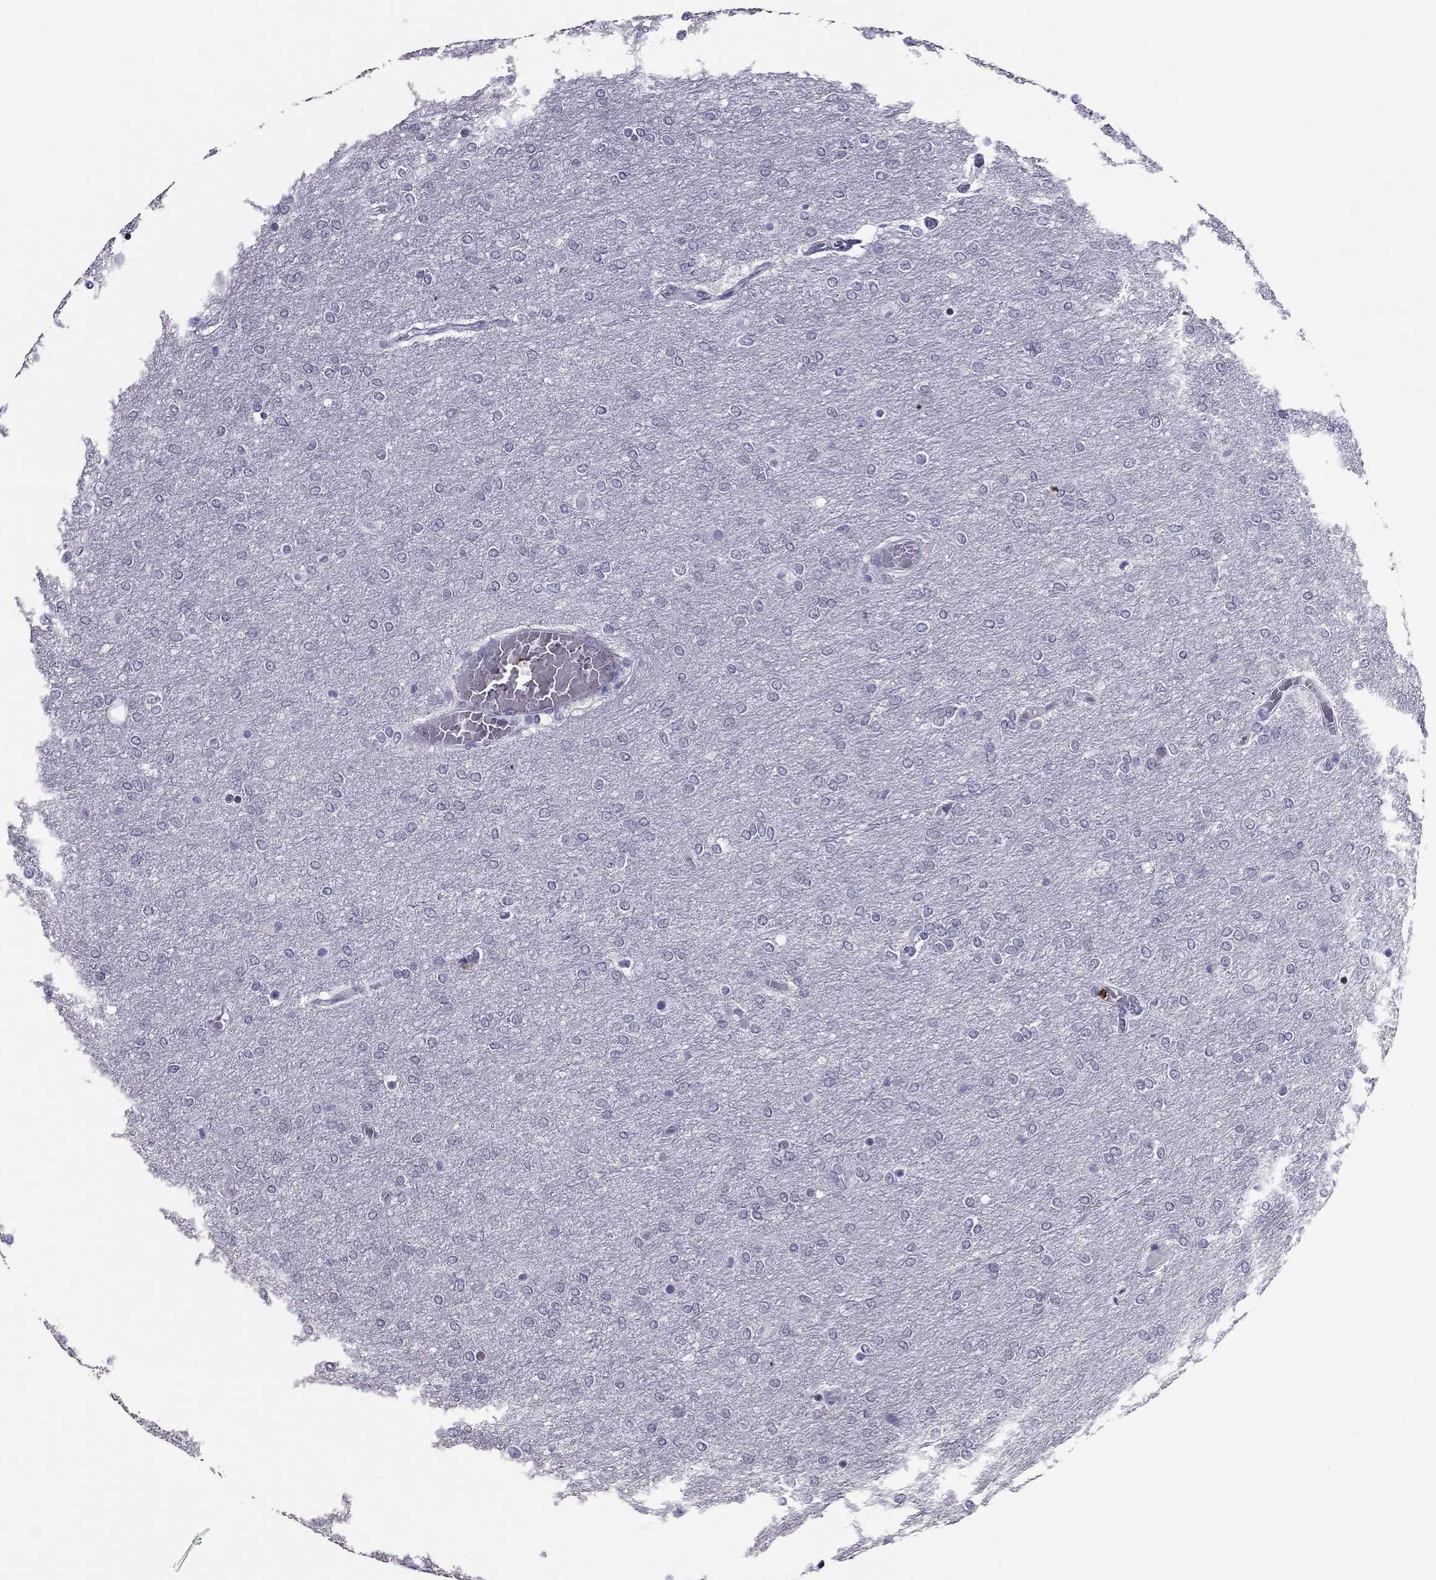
{"staining": {"intensity": "negative", "quantity": "none", "location": "none"}, "tissue": "glioma", "cell_type": "Tumor cells", "image_type": "cancer", "snomed": [{"axis": "morphology", "description": "Glioma, malignant, High grade"}, {"axis": "topography", "description": "Brain"}], "caption": "Histopathology image shows no protein positivity in tumor cells of high-grade glioma (malignant) tissue.", "gene": "CCL27", "patient": {"sex": "female", "age": 61}}